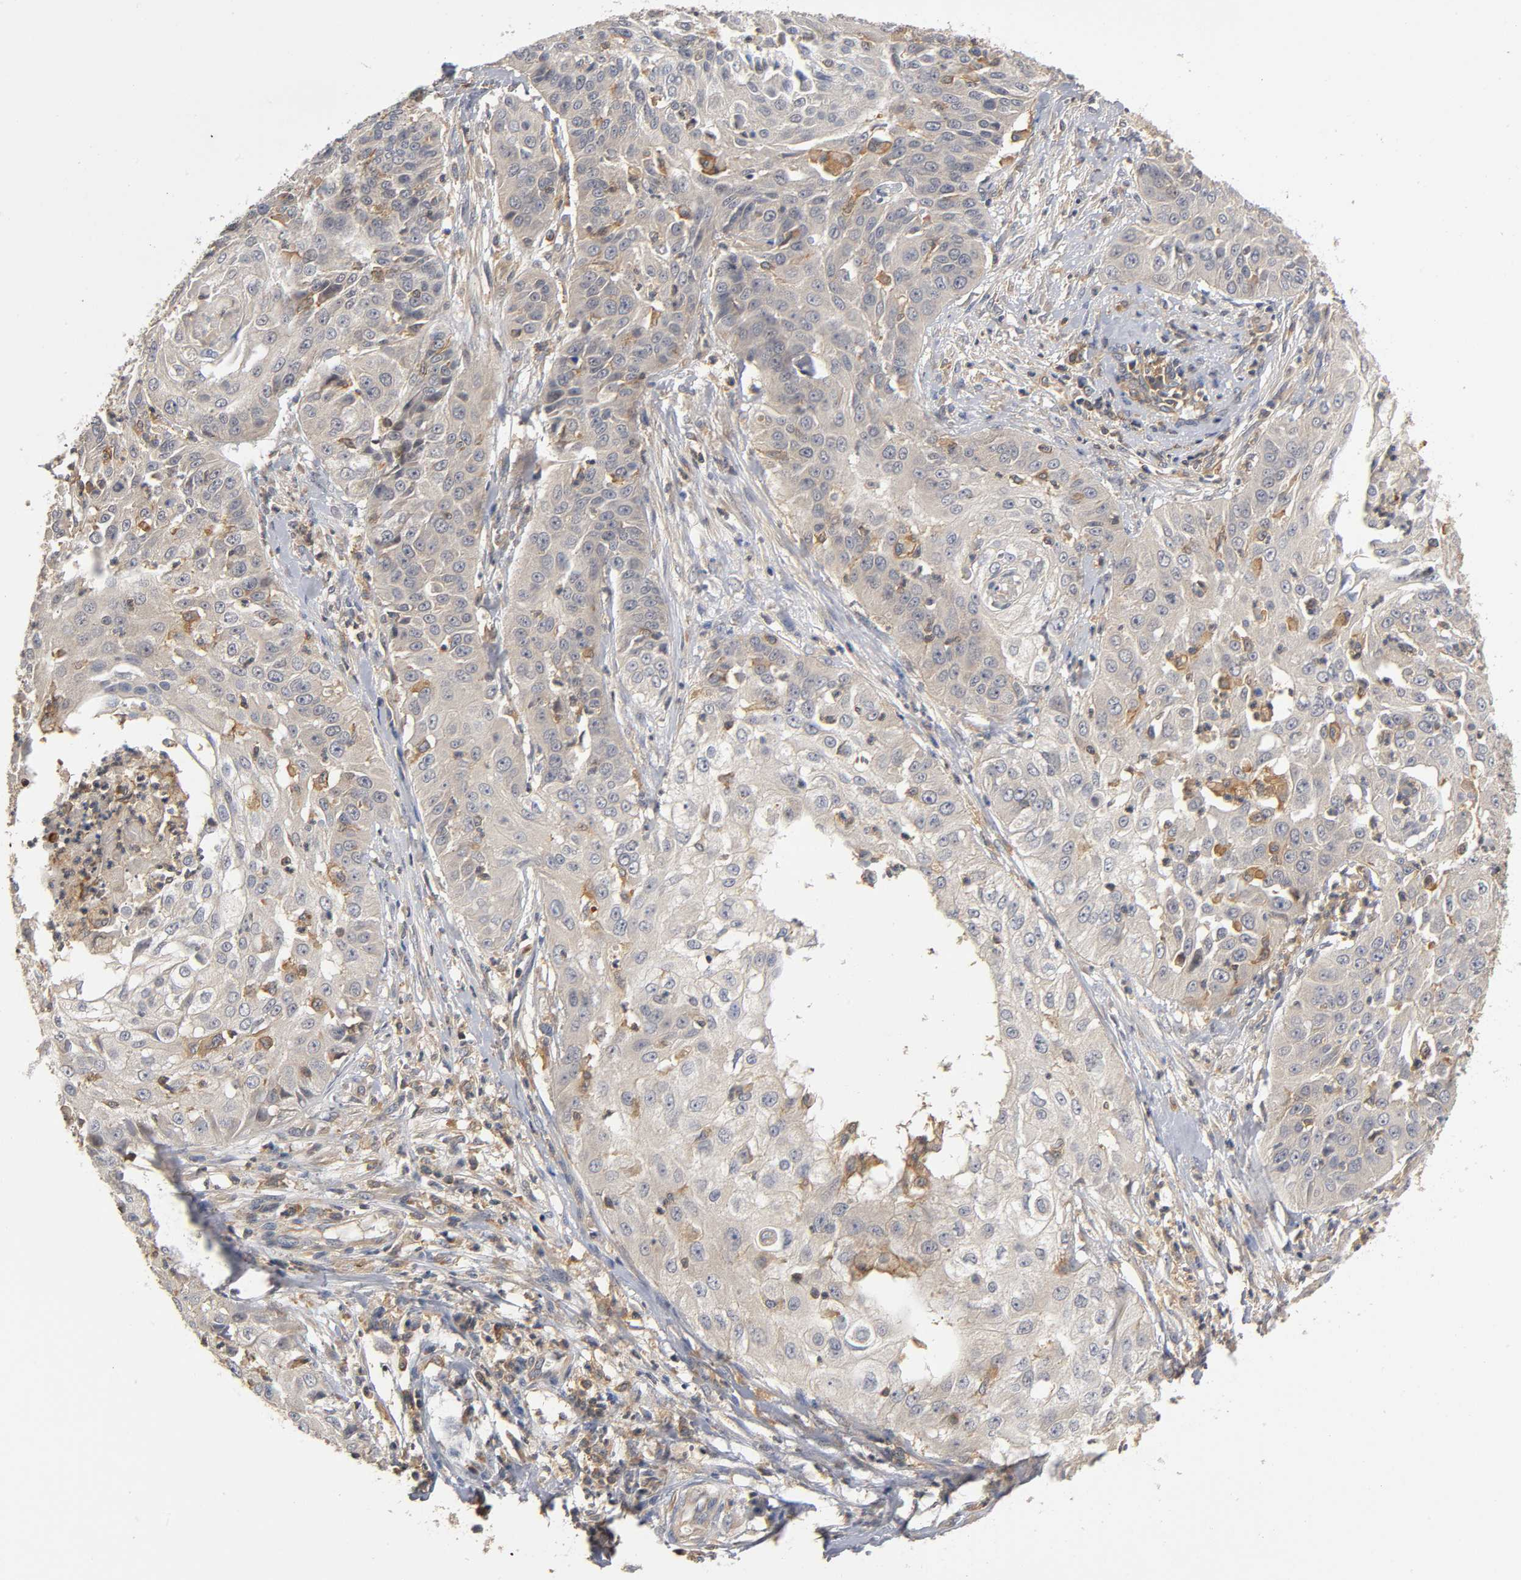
{"staining": {"intensity": "weak", "quantity": "25%-75%", "location": "cytoplasmic/membranous"}, "tissue": "cervical cancer", "cell_type": "Tumor cells", "image_type": "cancer", "snomed": [{"axis": "morphology", "description": "Squamous cell carcinoma, NOS"}, {"axis": "topography", "description": "Cervix"}], "caption": "Human cervical cancer stained for a protein (brown) shows weak cytoplasmic/membranous positive expression in approximately 25%-75% of tumor cells.", "gene": "ACTR2", "patient": {"sex": "female", "age": 64}}